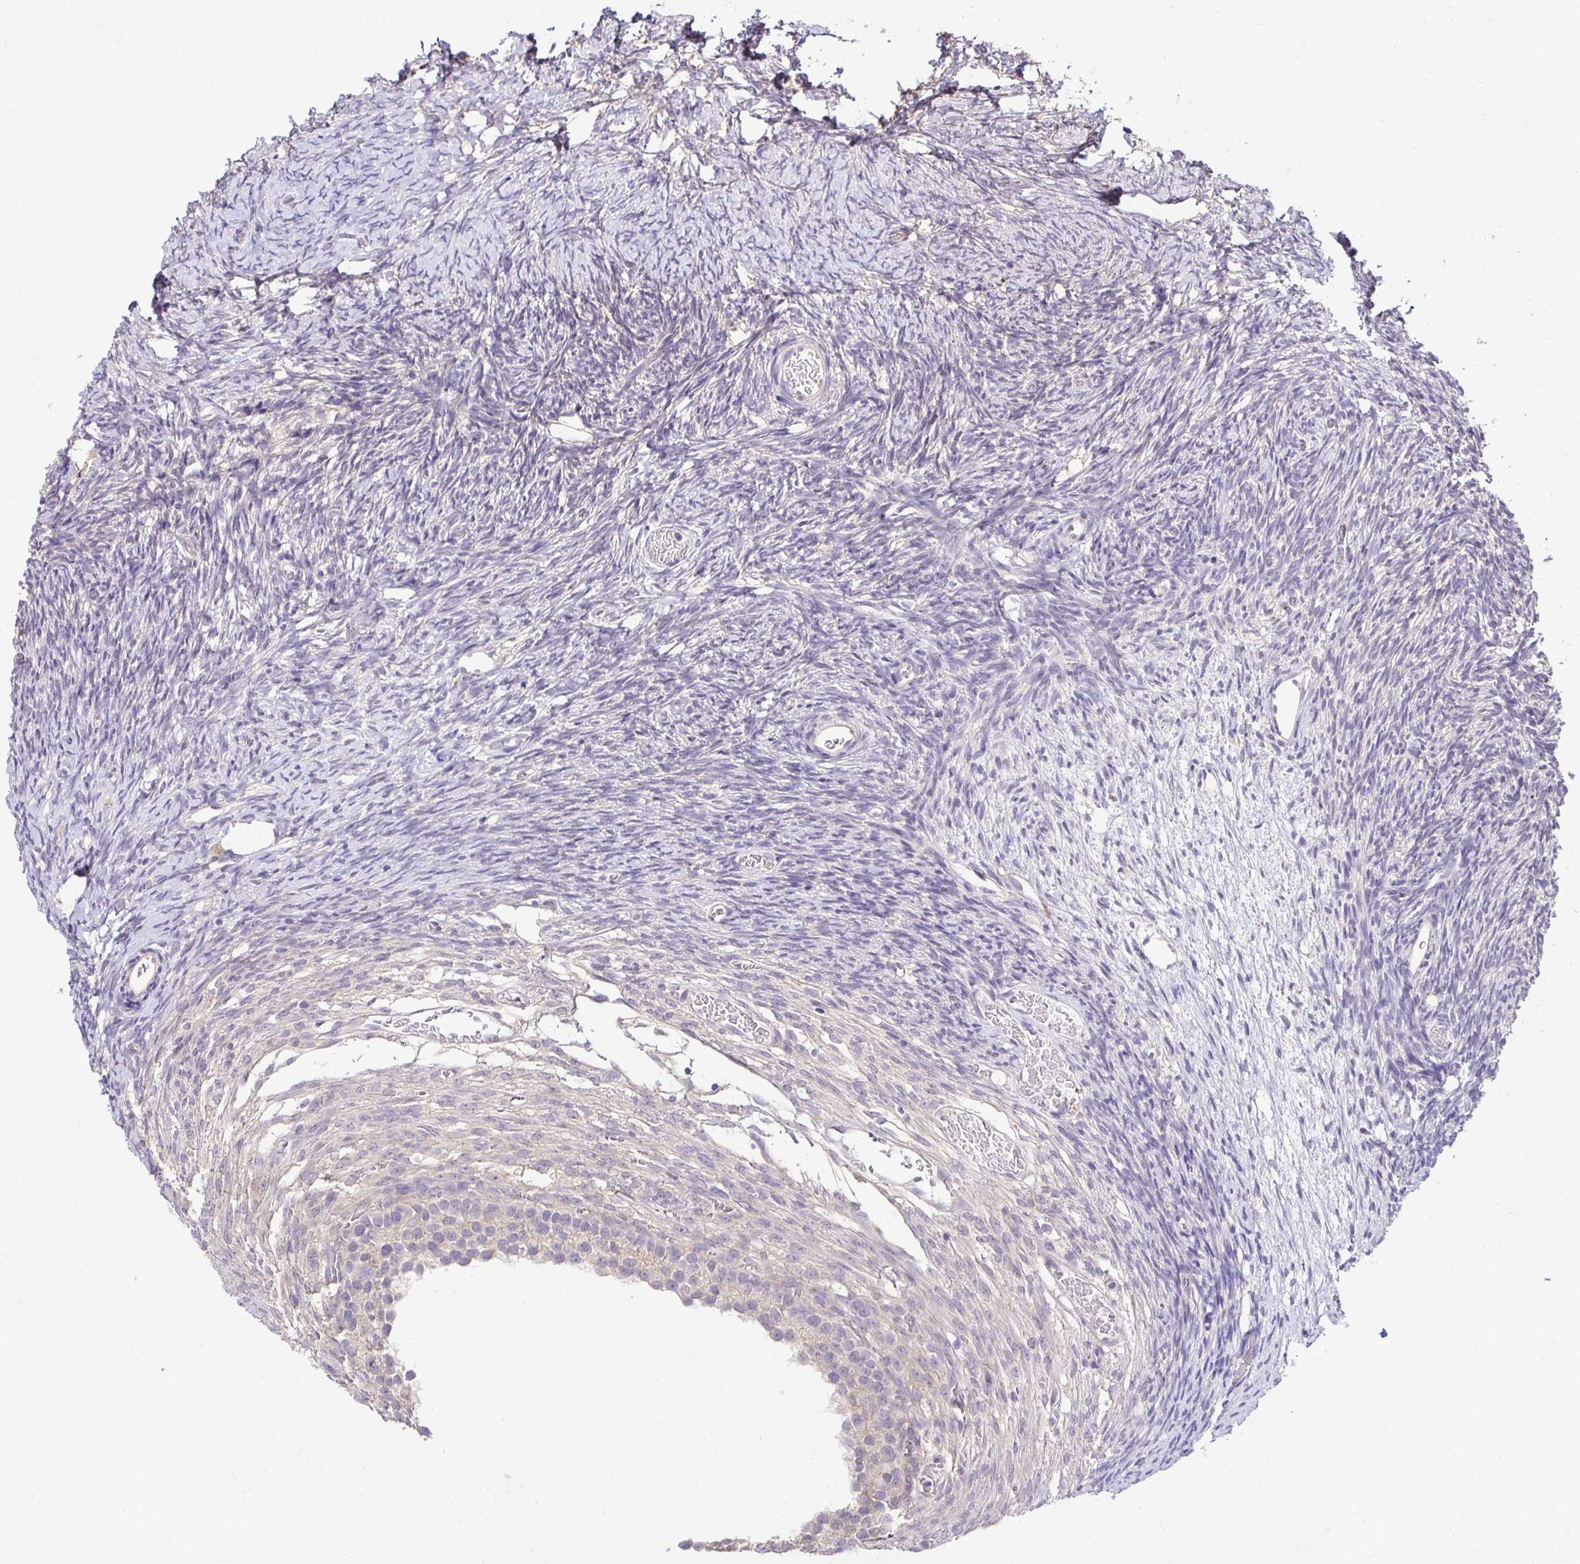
{"staining": {"intensity": "negative", "quantity": "none", "location": "none"}, "tissue": "ovary", "cell_type": "Follicle cells", "image_type": "normal", "snomed": [{"axis": "morphology", "description": "Normal tissue, NOS"}, {"axis": "topography", "description": "Ovary"}], "caption": "Normal ovary was stained to show a protein in brown. There is no significant expression in follicle cells. (DAB (3,3'-diaminobenzidine) immunohistochemistry (IHC) with hematoxylin counter stain).", "gene": "SLC9A1", "patient": {"sex": "female", "age": 39}}